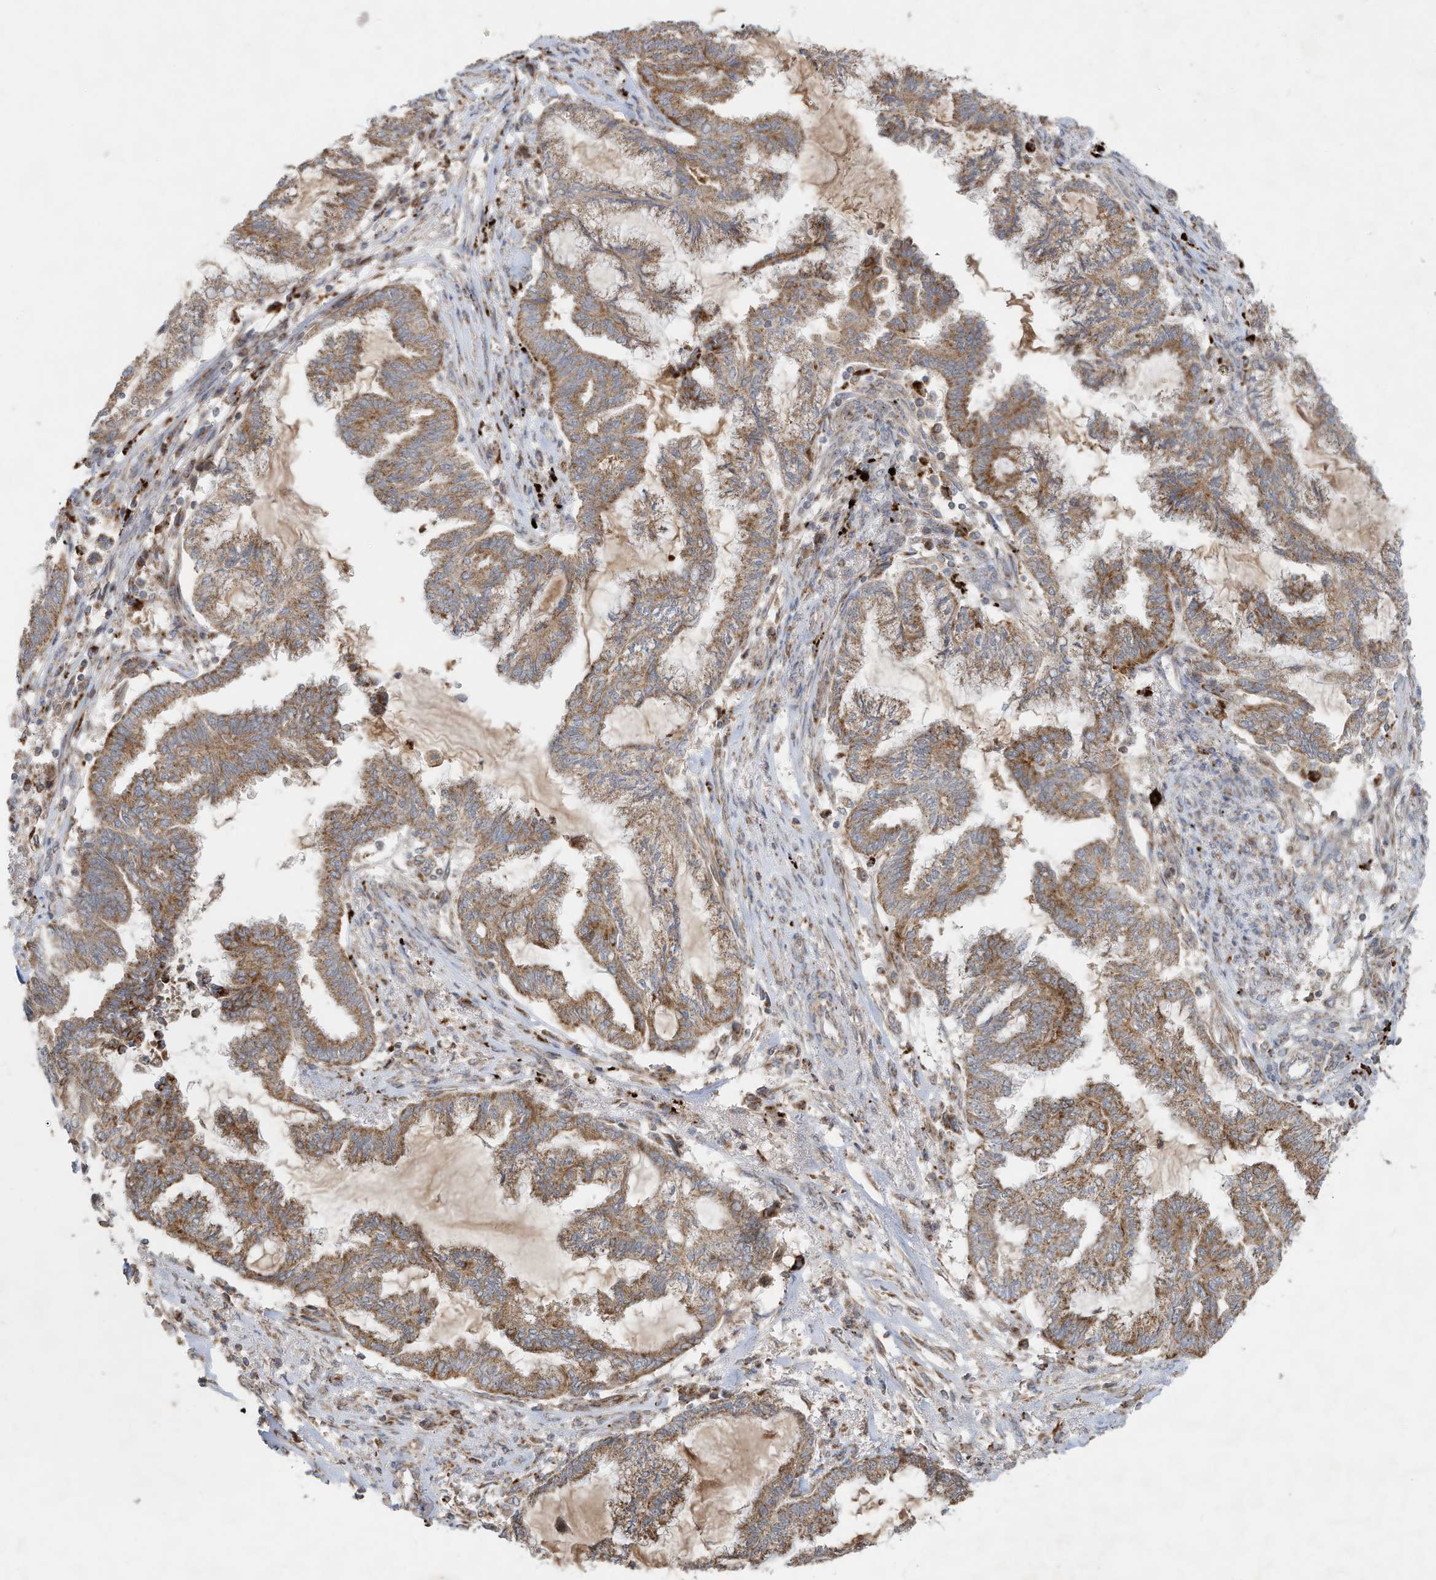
{"staining": {"intensity": "moderate", "quantity": ">75%", "location": "cytoplasmic/membranous"}, "tissue": "endometrial cancer", "cell_type": "Tumor cells", "image_type": "cancer", "snomed": [{"axis": "morphology", "description": "Adenocarcinoma, NOS"}, {"axis": "topography", "description": "Endometrium"}], "caption": "Moderate cytoplasmic/membranous protein positivity is seen in about >75% of tumor cells in endometrial cancer.", "gene": "C2orf74", "patient": {"sex": "female", "age": 86}}